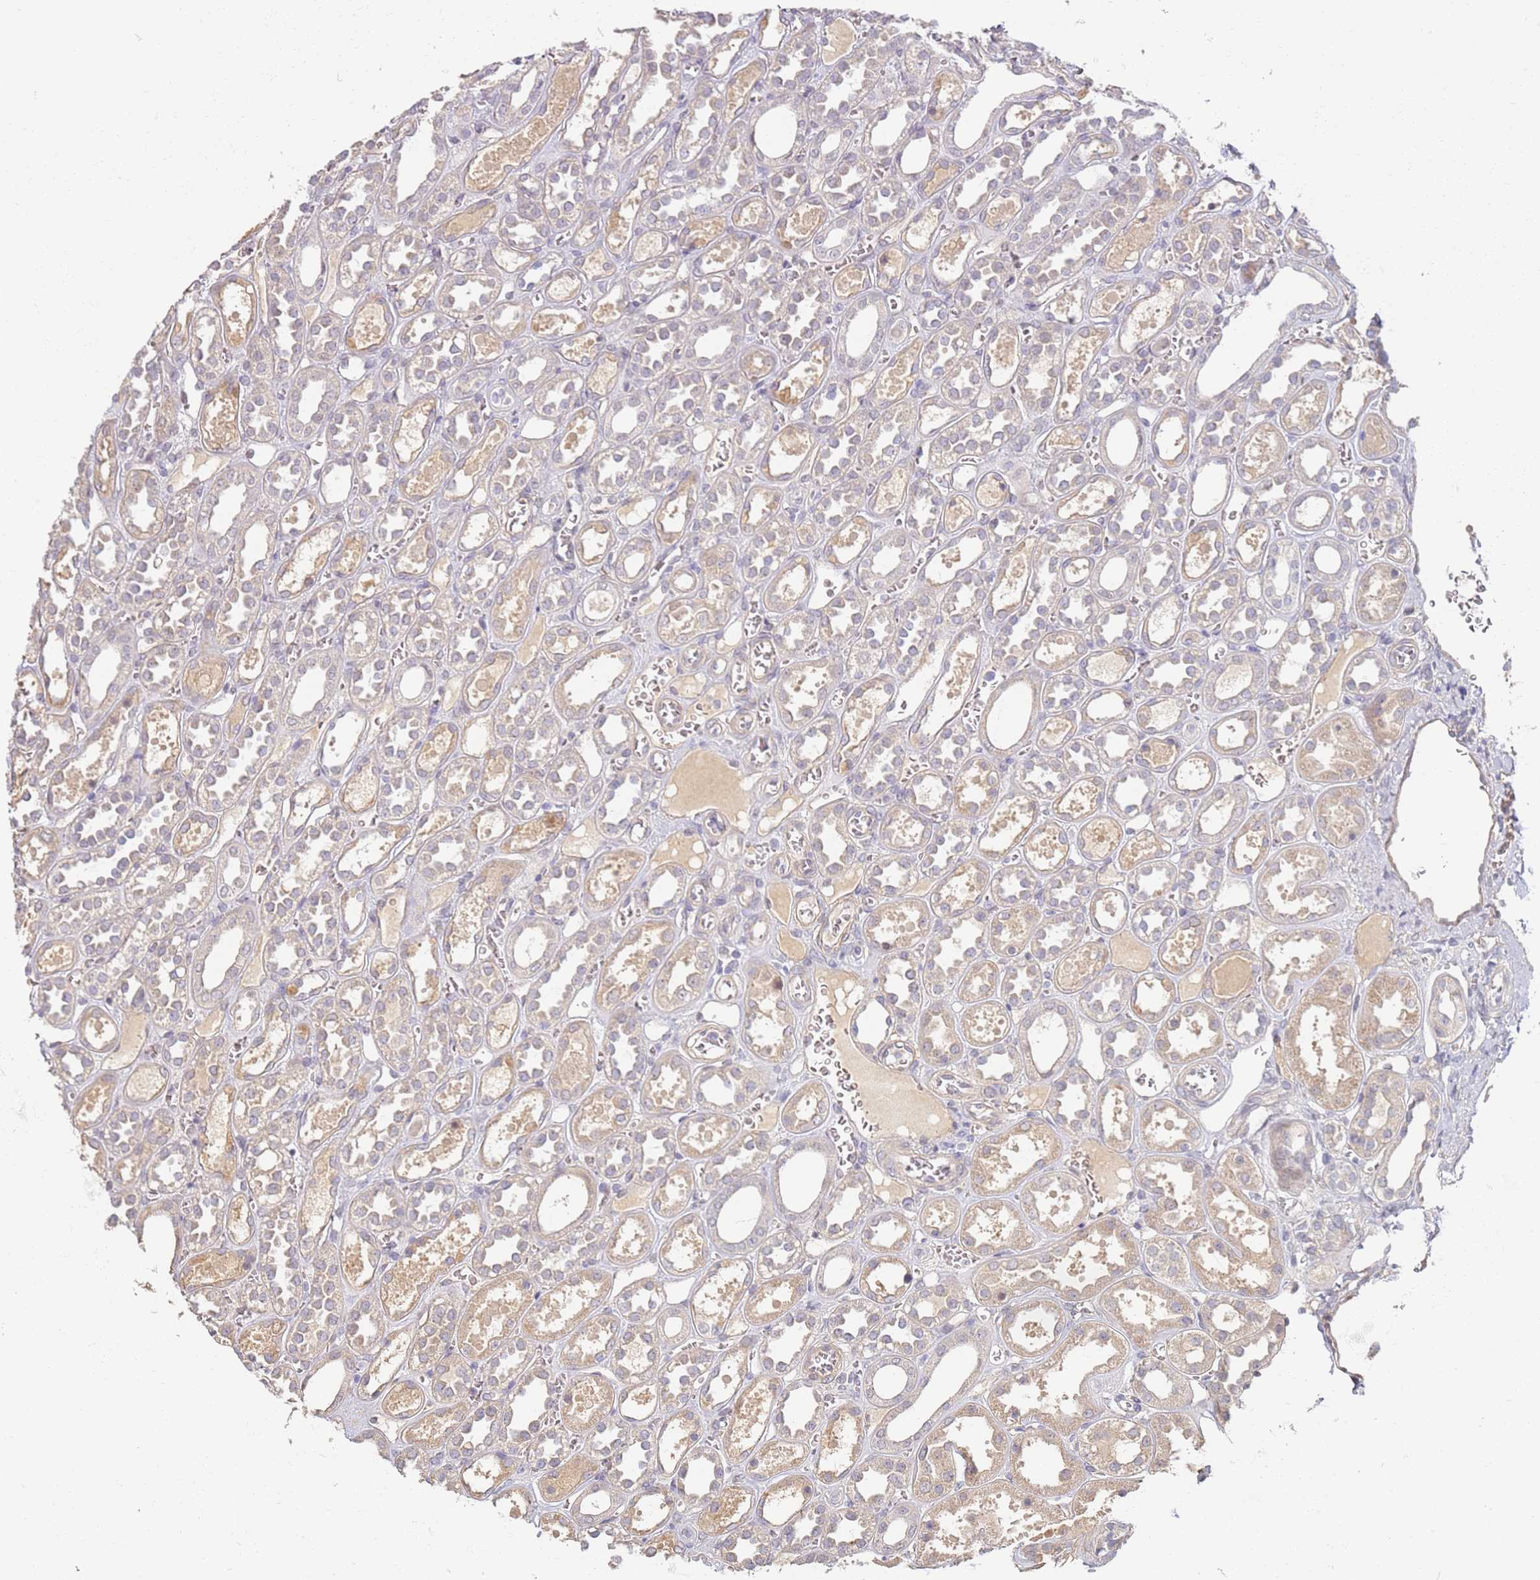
{"staining": {"intensity": "weak", "quantity": "<25%", "location": "cytoplasmic/membranous"}, "tissue": "kidney", "cell_type": "Cells in glomeruli", "image_type": "normal", "snomed": [{"axis": "morphology", "description": "Normal tissue, NOS"}, {"axis": "topography", "description": "Kidney"}], "caption": "This is an immunohistochemistry photomicrograph of normal human kidney. There is no staining in cells in glomeruli.", "gene": "WDR93", "patient": {"sex": "female", "age": 41}}